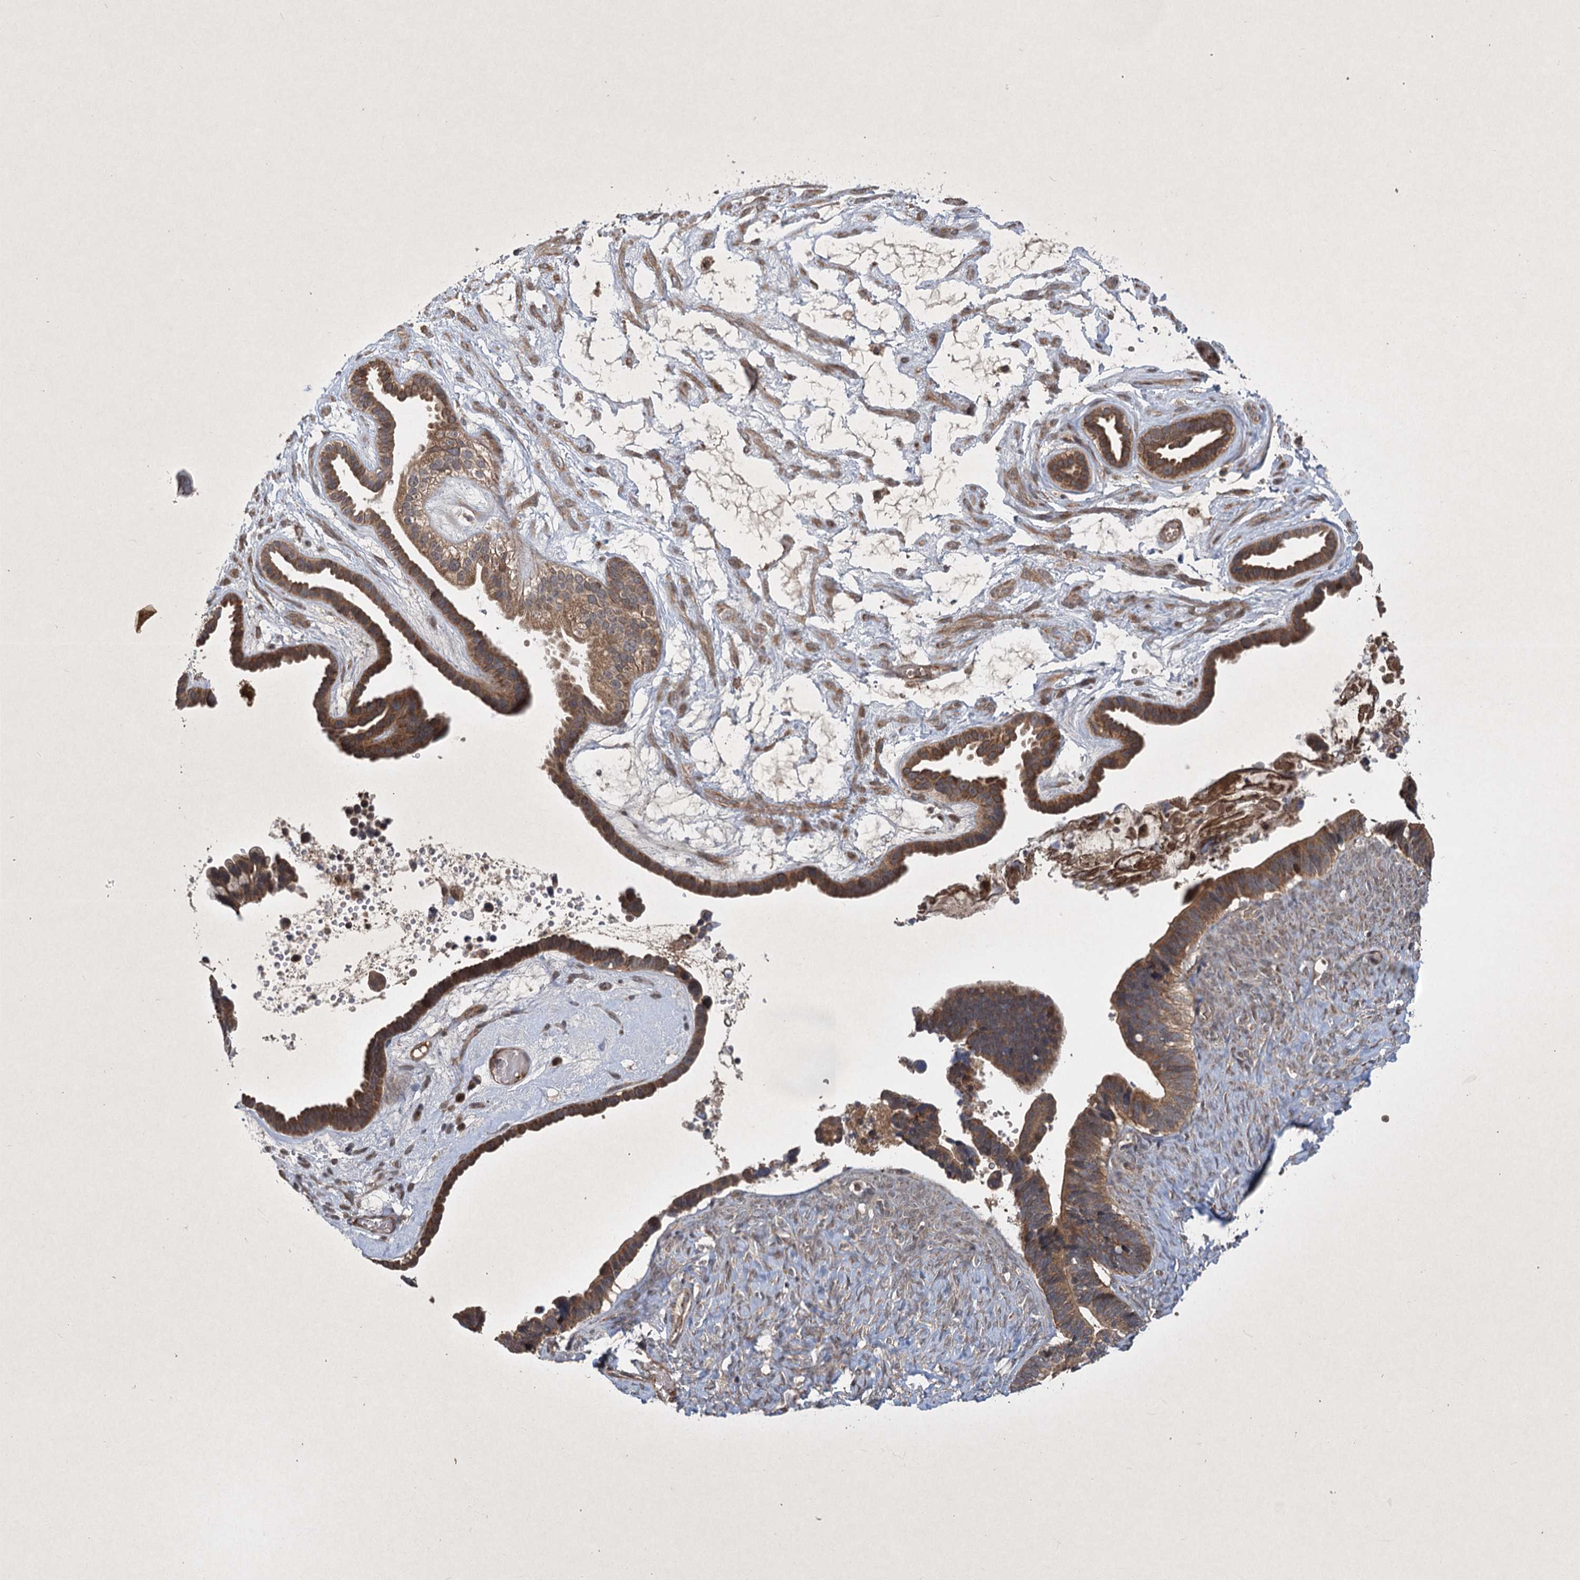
{"staining": {"intensity": "moderate", "quantity": ">75%", "location": "cytoplasmic/membranous"}, "tissue": "ovarian cancer", "cell_type": "Tumor cells", "image_type": "cancer", "snomed": [{"axis": "morphology", "description": "Cystadenocarcinoma, serous, NOS"}, {"axis": "topography", "description": "Ovary"}], "caption": "A brown stain labels moderate cytoplasmic/membranous staining of a protein in ovarian serous cystadenocarcinoma tumor cells.", "gene": "INSIG2", "patient": {"sex": "female", "age": 56}}